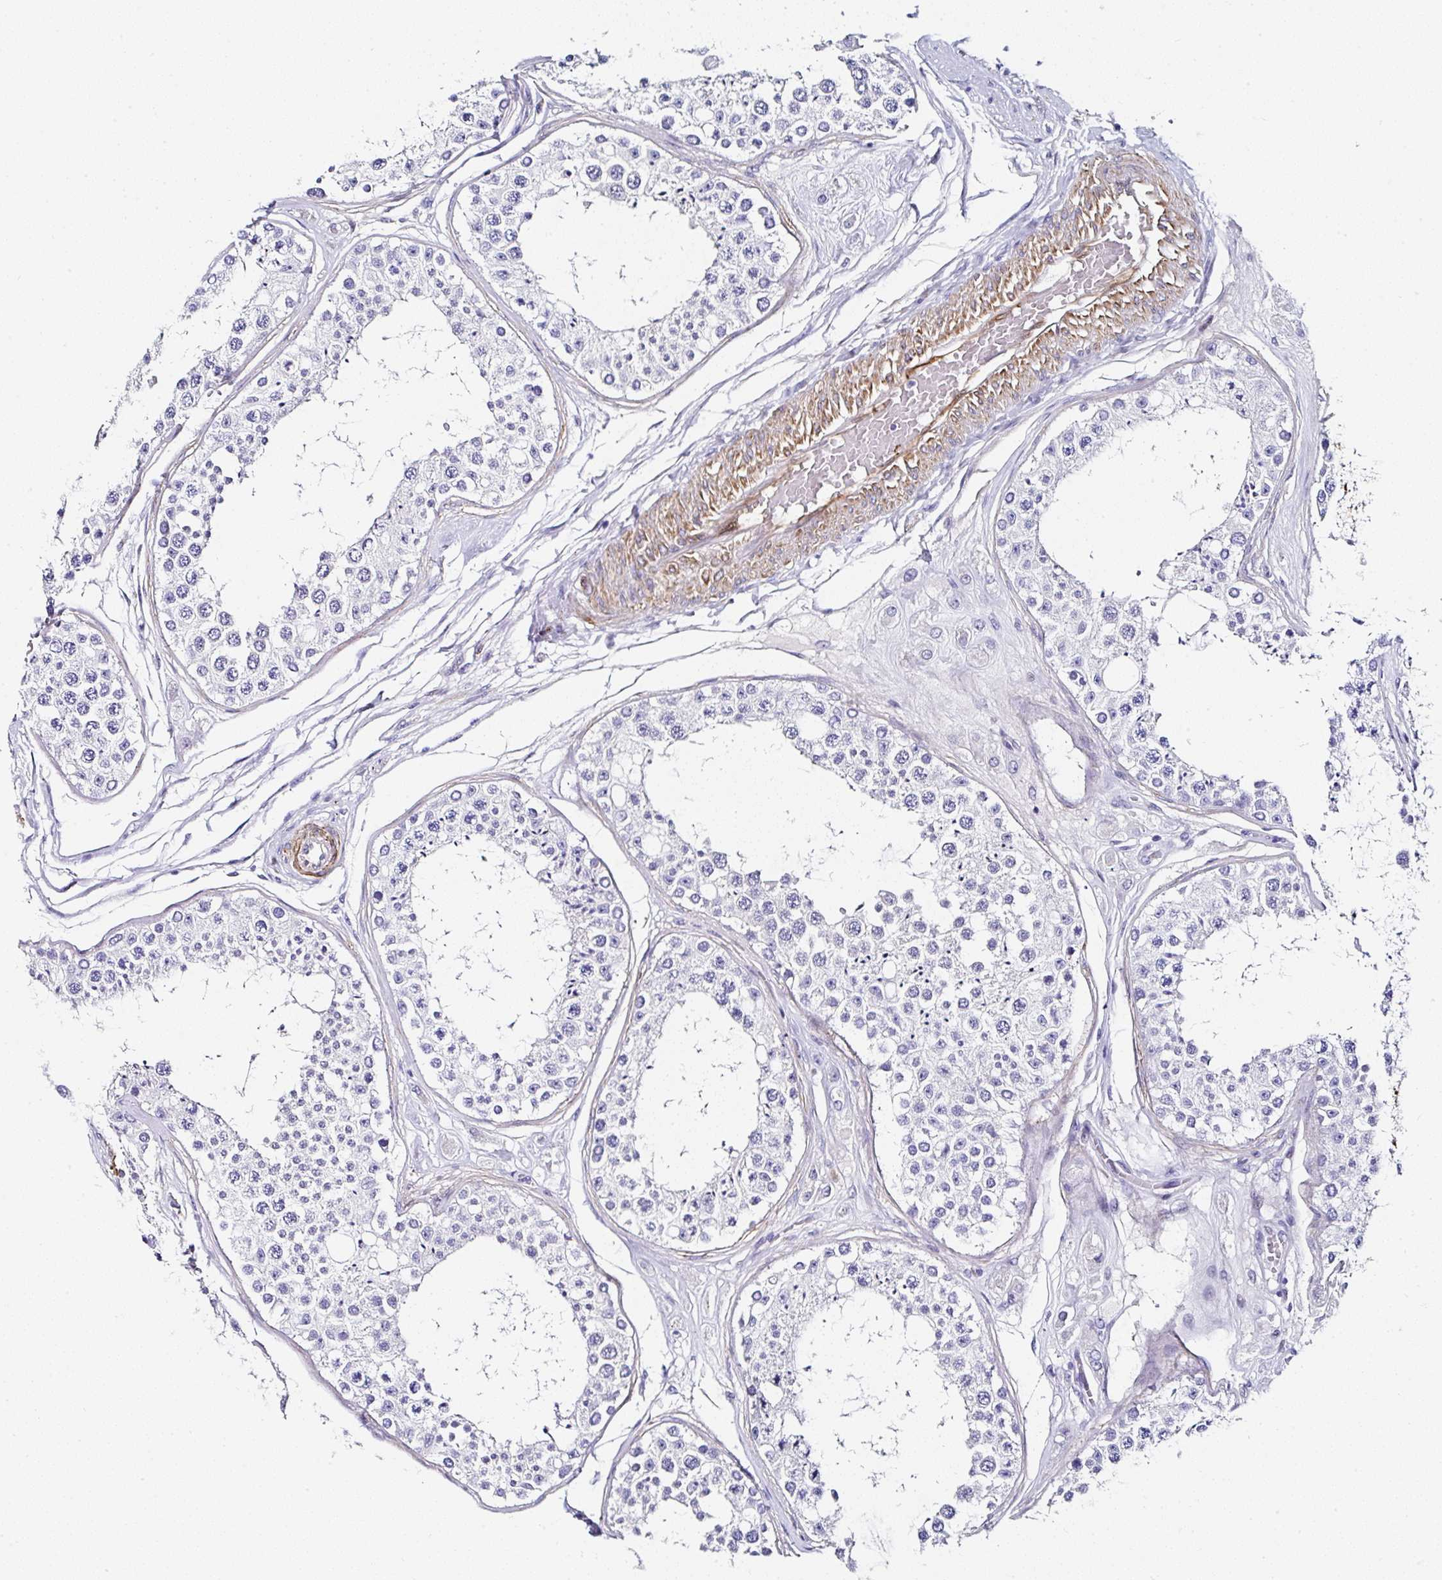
{"staining": {"intensity": "negative", "quantity": "none", "location": "none"}, "tissue": "testis", "cell_type": "Cells in seminiferous ducts", "image_type": "normal", "snomed": [{"axis": "morphology", "description": "Normal tissue, NOS"}, {"axis": "topography", "description": "Testis"}], "caption": "Histopathology image shows no significant protein staining in cells in seminiferous ducts of unremarkable testis. (DAB (3,3'-diaminobenzidine) immunohistochemistry (IHC) visualized using brightfield microscopy, high magnification).", "gene": "PPFIA4", "patient": {"sex": "male", "age": 25}}